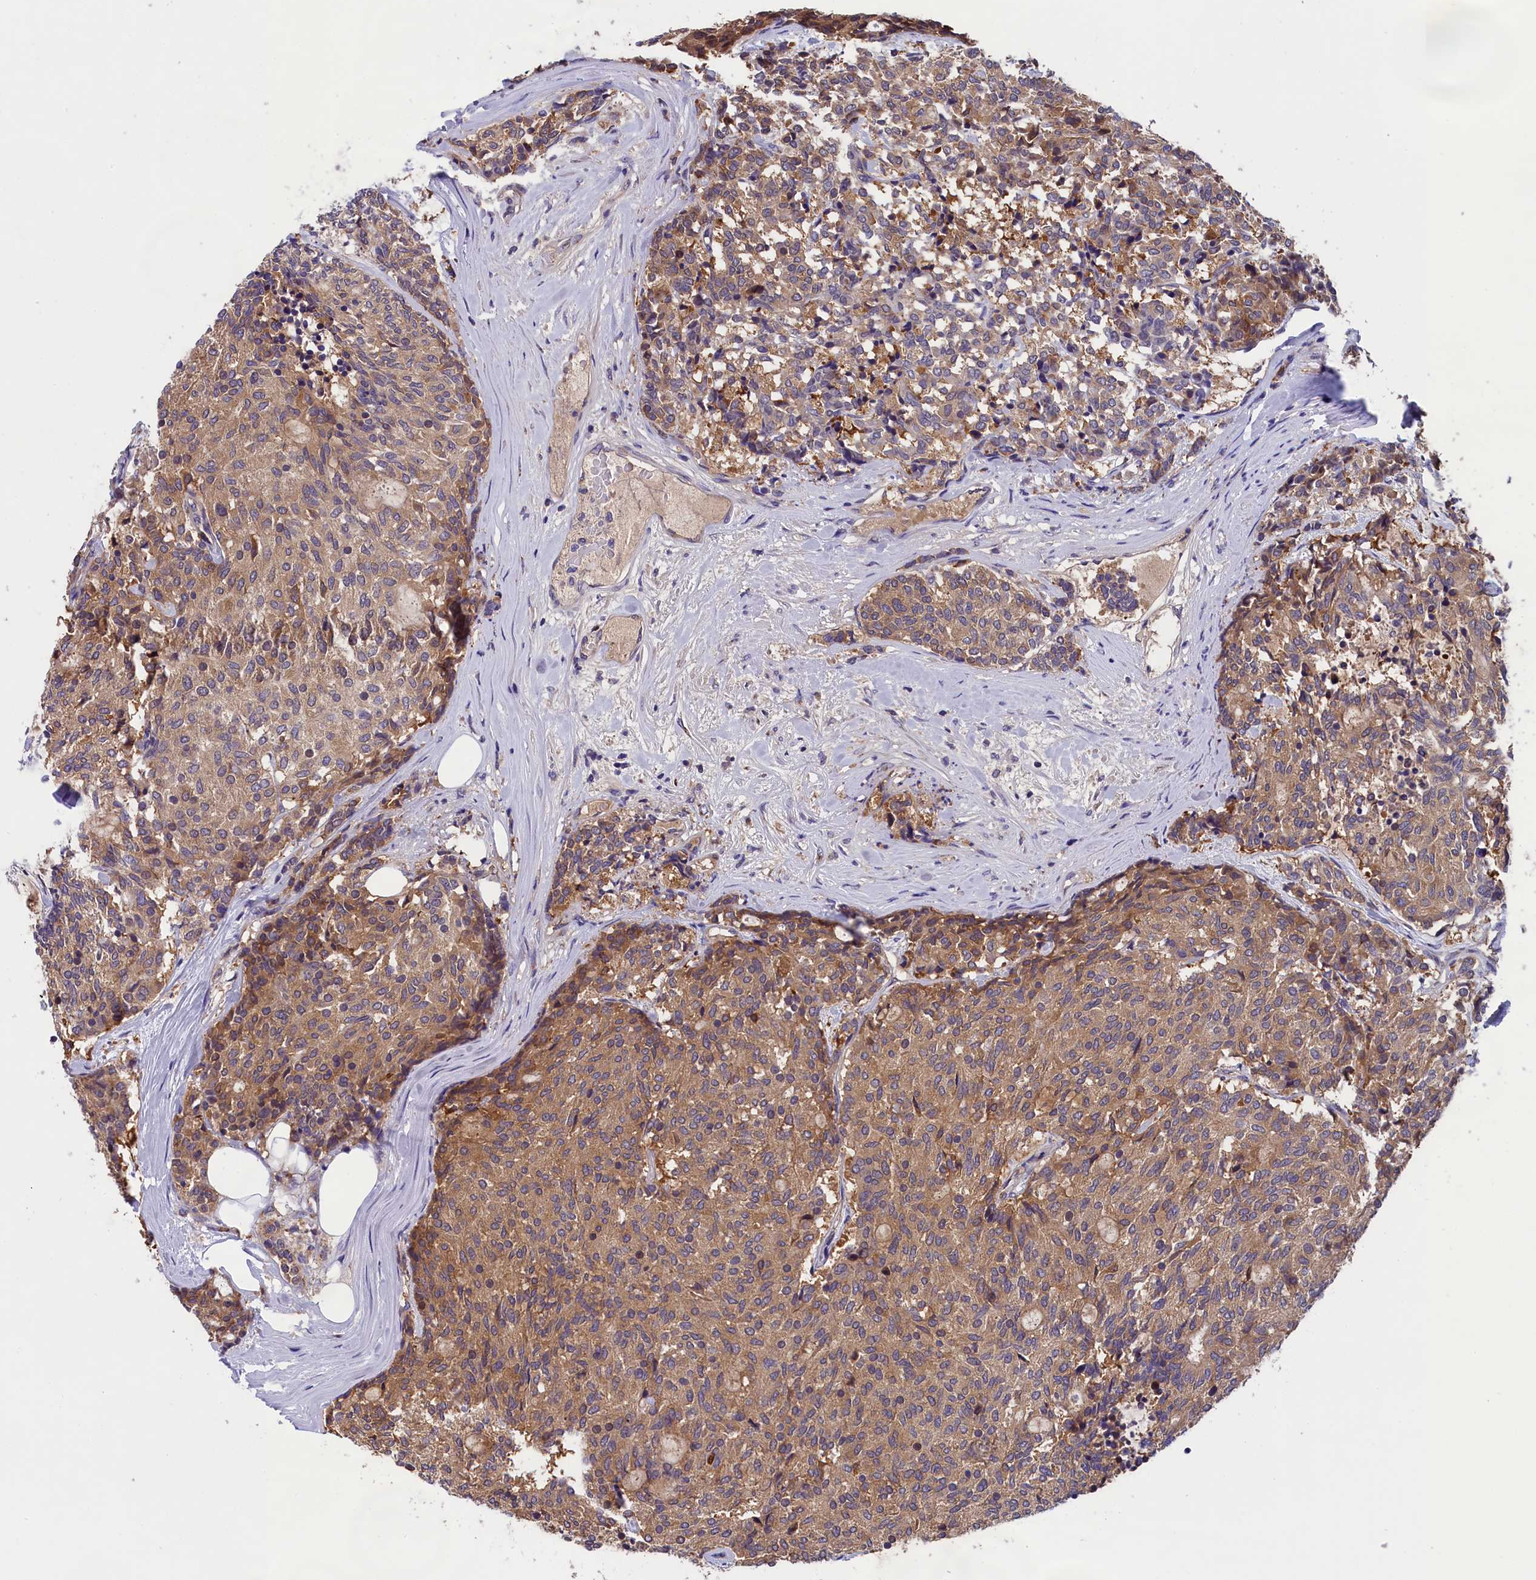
{"staining": {"intensity": "moderate", "quantity": ">75%", "location": "cytoplasmic/membranous"}, "tissue": "carcinoid", "cell_type": "Tumor cells", "image_type": "cancer", "snomed": [{"axis": "morphology", "description": "Carcinoid, malignant, NOS"}, {"axis": "topography", "description": "Pancreas"}], "caption": "Protein expression analysis of malignant carcinoid displays moderate cytoplasmic/membranous positivity in approximately >75% of tumor cells.", "gene": "ABCC8", "patient": {"sex": "female", "age": 54}}